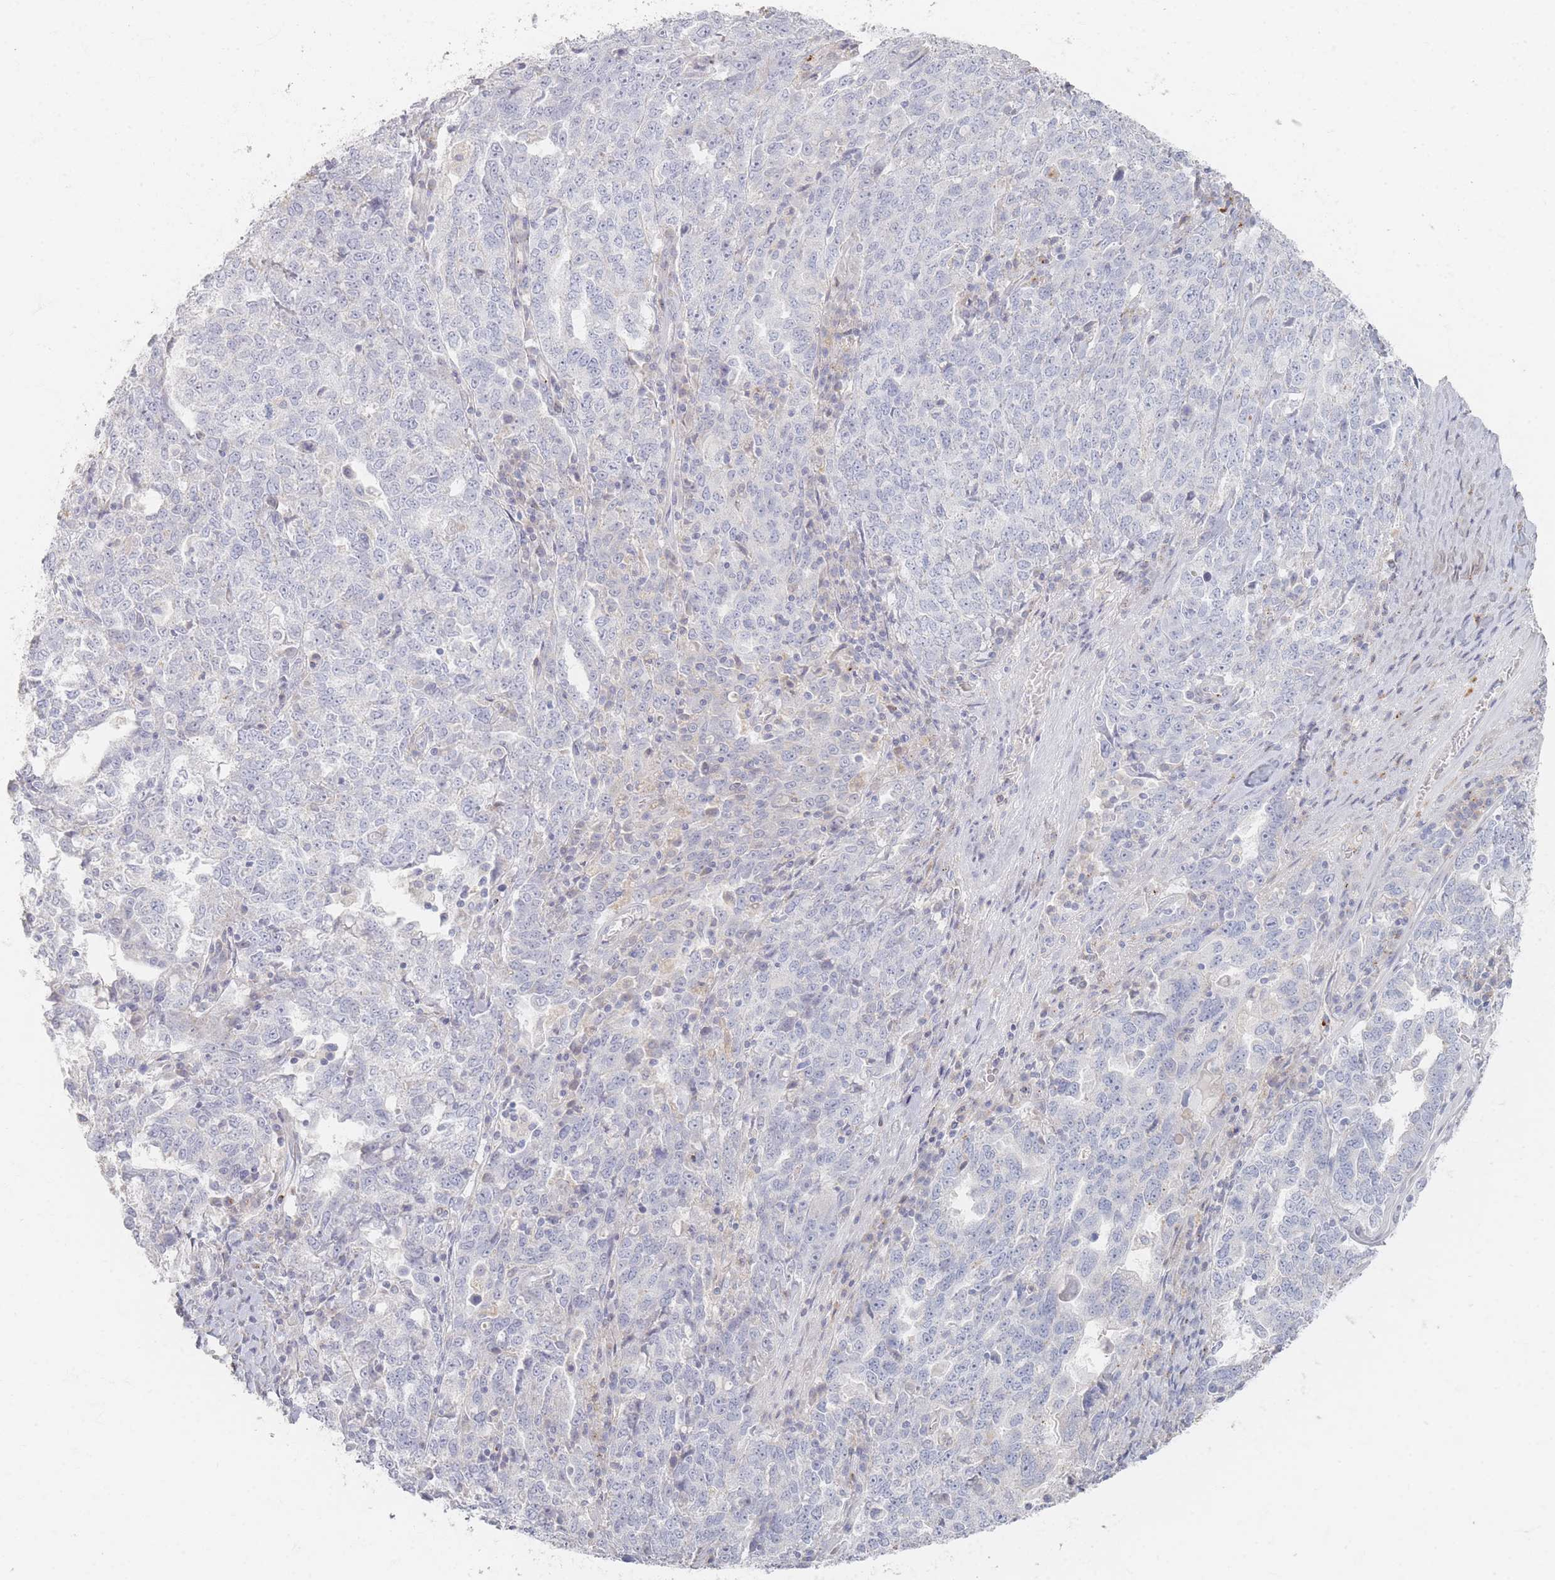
{"staining": {"intensity": "negative", "quantity": "none", "location": "none"}, "tissue": "ovarian cancer", "cell_type": "Tumor cells", "image_type": "cancer", "snomed": [{"axis": "morphology", "description": "Carcinoma, endometroid"}, {"axis": "topography", "description": "Ovary"}], "caption": "A high-resolution micrograph shows immunohistochemistry staining of ovarian endometroid carcinoma, which shows no significant staining in tumor cells. (DAB IHC with hematoxylin counter stain).", "gene": "SLC2A11", "patient": {"sex": "female", "age": 62}}